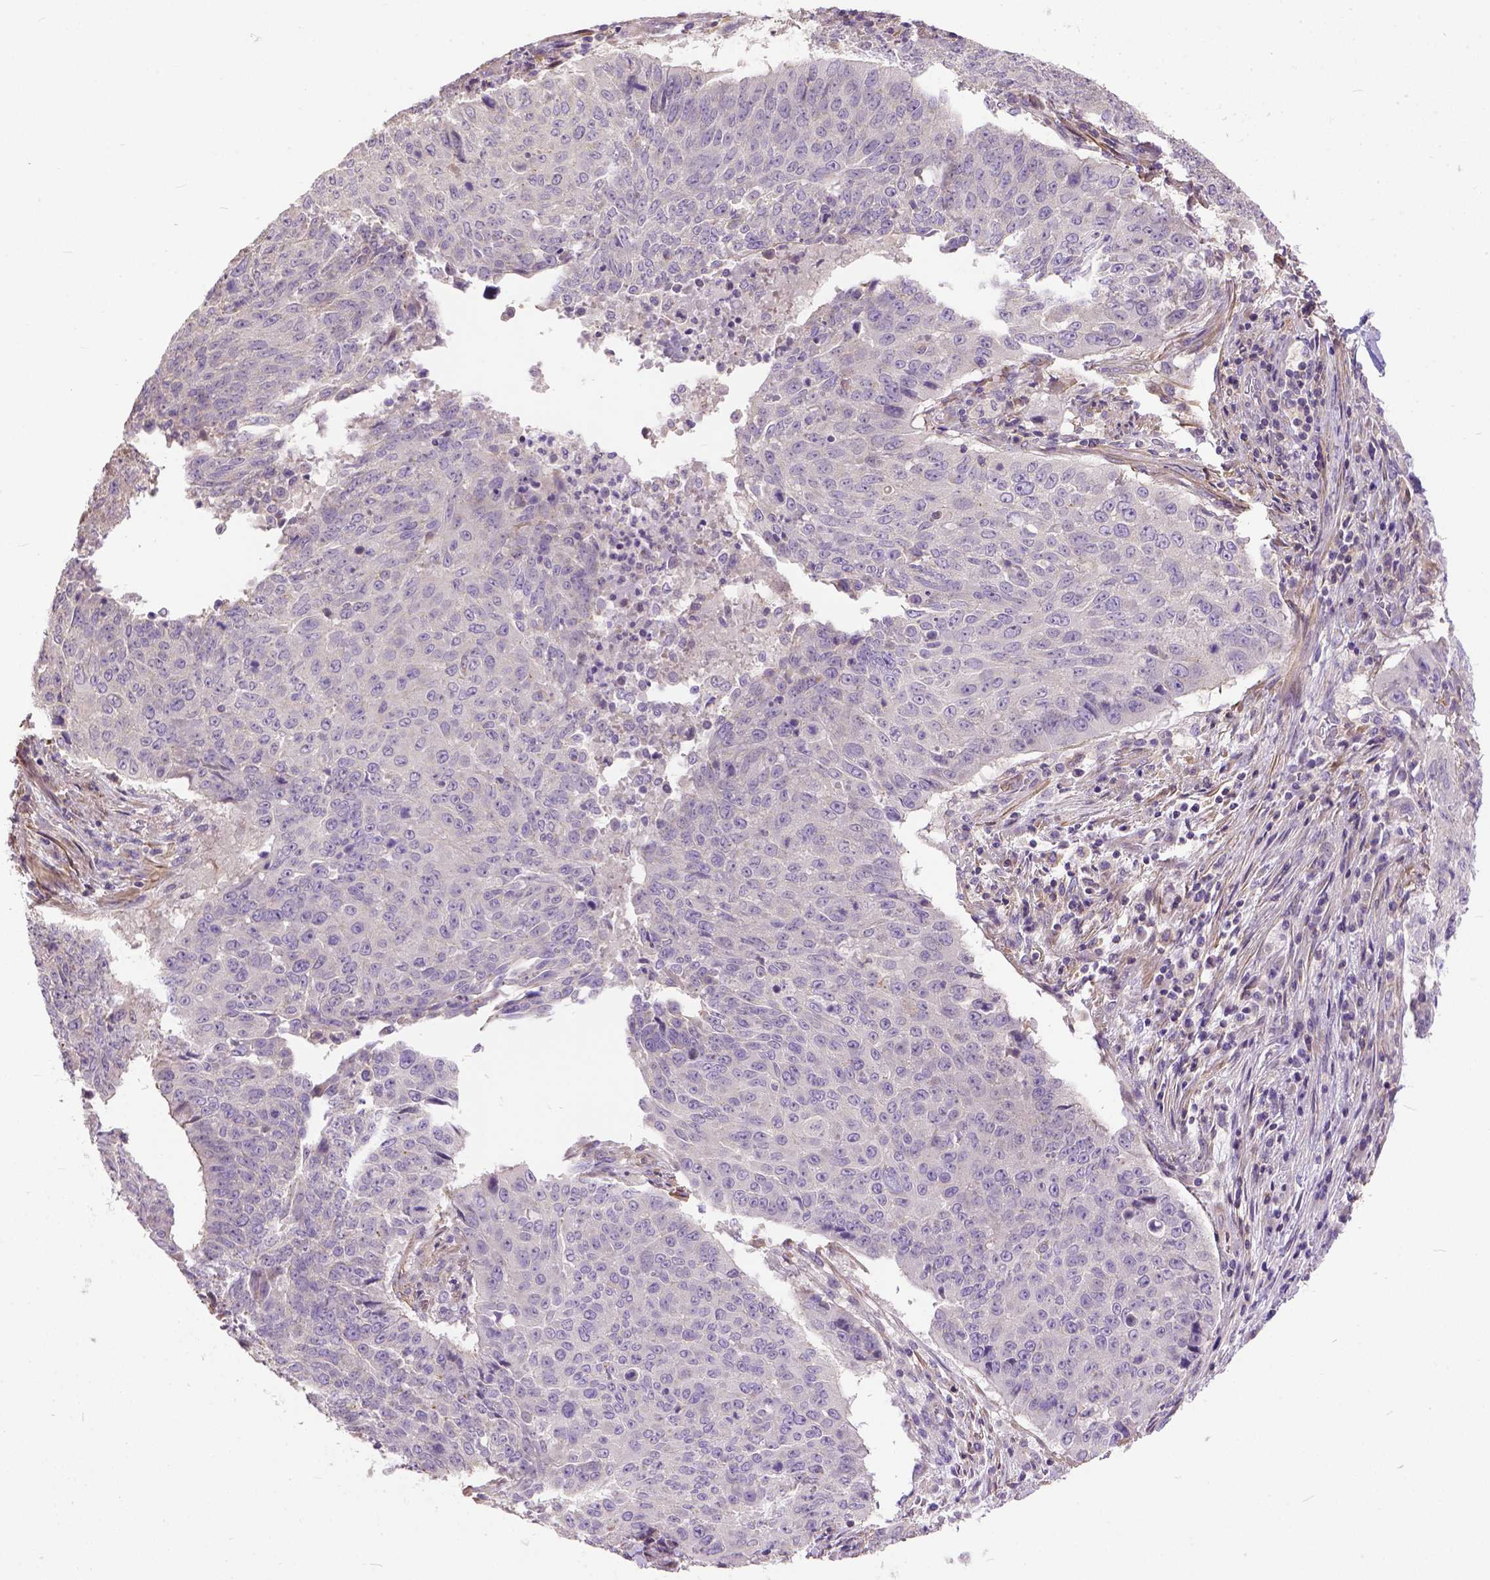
{"staining": {"intensity": "negative", "quantity": "none", "location": "none"}, "tissue": "lung cancer", "cell_type": "Tumor cells", "image_type": "cancer", "snomed": [{"axis": "morphology", "description": "Normal tissue, NOS"}, {"axis": "morphology", "description": "Squamous cell carcinoma, NOS"}, {"axis": "topography", "description": "Bronchus"}, {"axis": "topography", "description": "Lung"}], "caption": "A histopathology image of lung squamous cell carcinoma stained for a protein displays no brown staining in tumor cells. (DAB (3,3'-diaminobenzidine) immunohistochemistry (IHC) with hematoxylin counter stain).", "gene": "BANF2", "patient": {"sex": "male", "age": 64}}